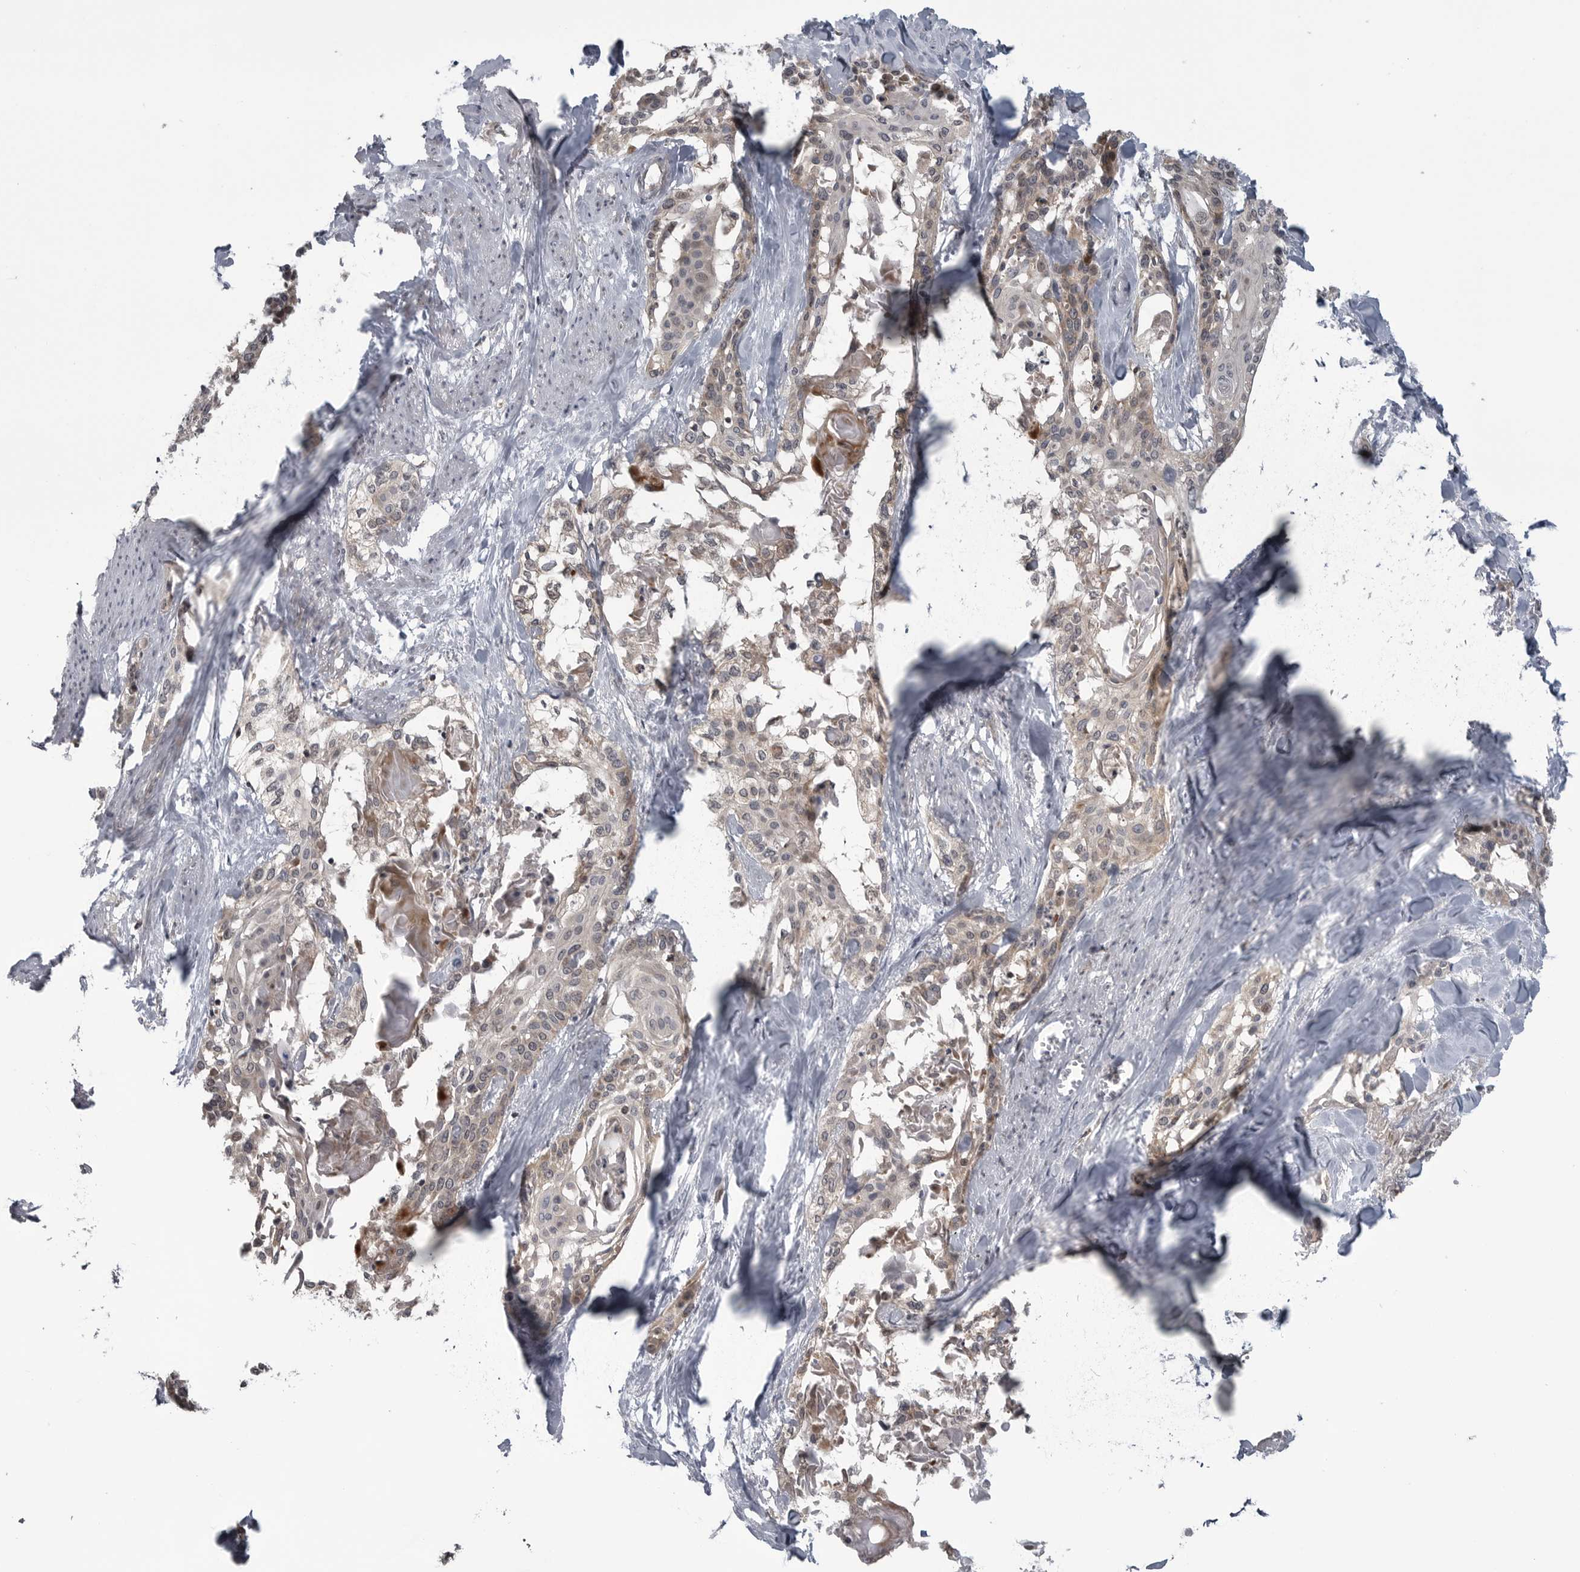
{"staining": {"intensity": "weak", "quantity": "25%-75%", "location": "cytoplasmic/membranous,nuclear"}, "tissue": "cervical cancer", "cell_type": "Tumor cells", "image_type": "cancer", "snomed": [{"axis": "morphology", "description": "Squamous cell carcinoma, NOS"}, {"axis": "topography", "description": "Cervix"}], "caption": "There is low levels of weak cytoplasmic/membranous and nuclear expression in tumor cells of cervical squamous cell carcinoma, as demonstrated by immunohistochemical staining (brown color).", "gene": "FAAP100", "patient": {"sex": "female", "age": 57}}